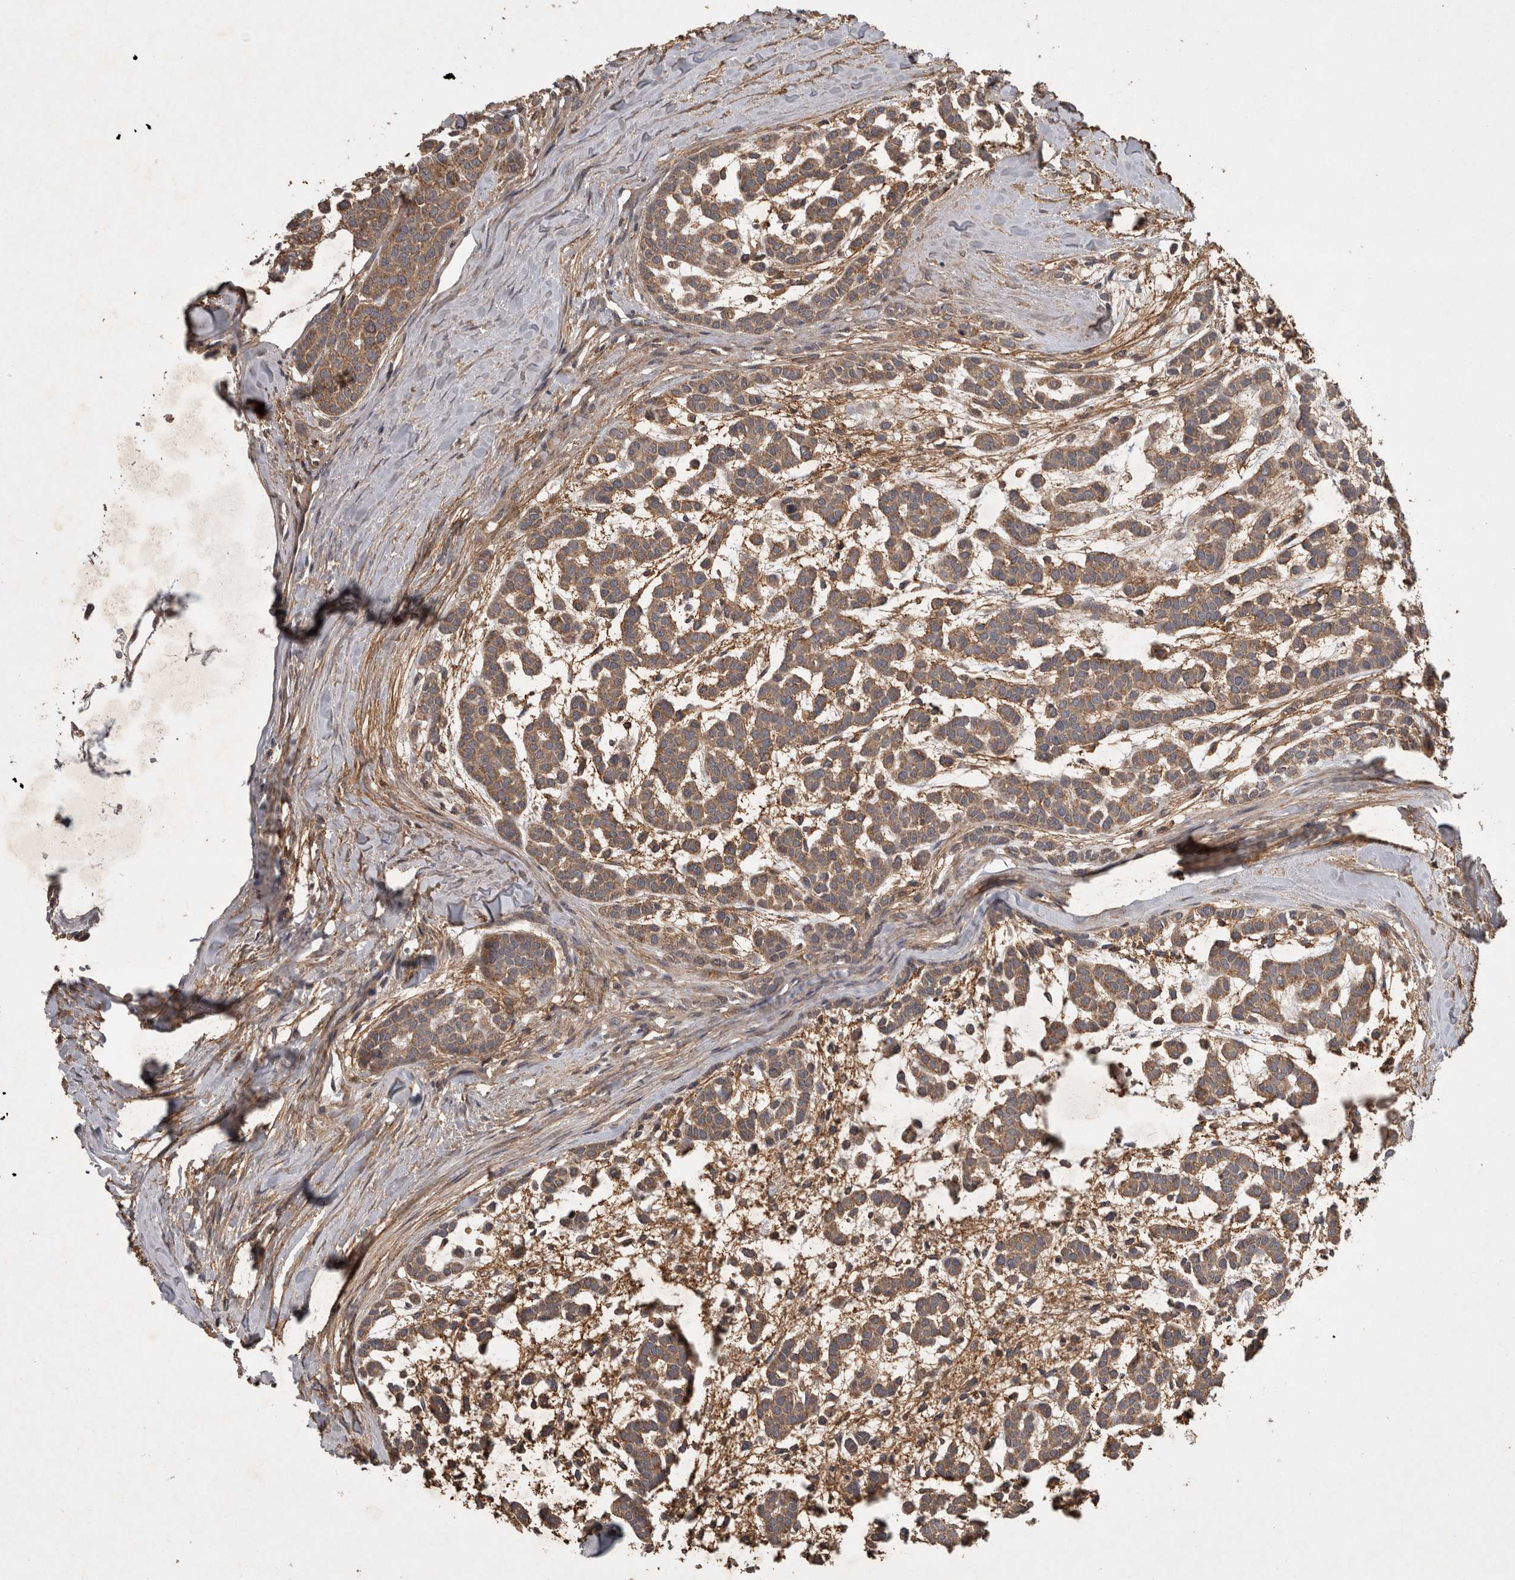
{"staining": {"intensity": "moderate", "quantity": ">75%", "location": "cytoplasmic/membranous"}, "tissue": "head and neck cancer", "cell_type": "Tumor cells", "image_type": "cancer", "snomed": [{"axis": "morphology", "description": "Adenocarcinoma, NOS"}, {"axis": "morphology", "description": "Adenoma, NOS"}, {"axis": "topography", "description": "Head-Neck"}], "caption": "There is medium levels of moderate cytoplasmic/membranous expression in tumor cells of head and neck cancer (adenoma), as demonstrated by immunohistochemical staining (brown color).", "gene": "TRMT61B", "patient": {"sex": "female", "age": 55}}